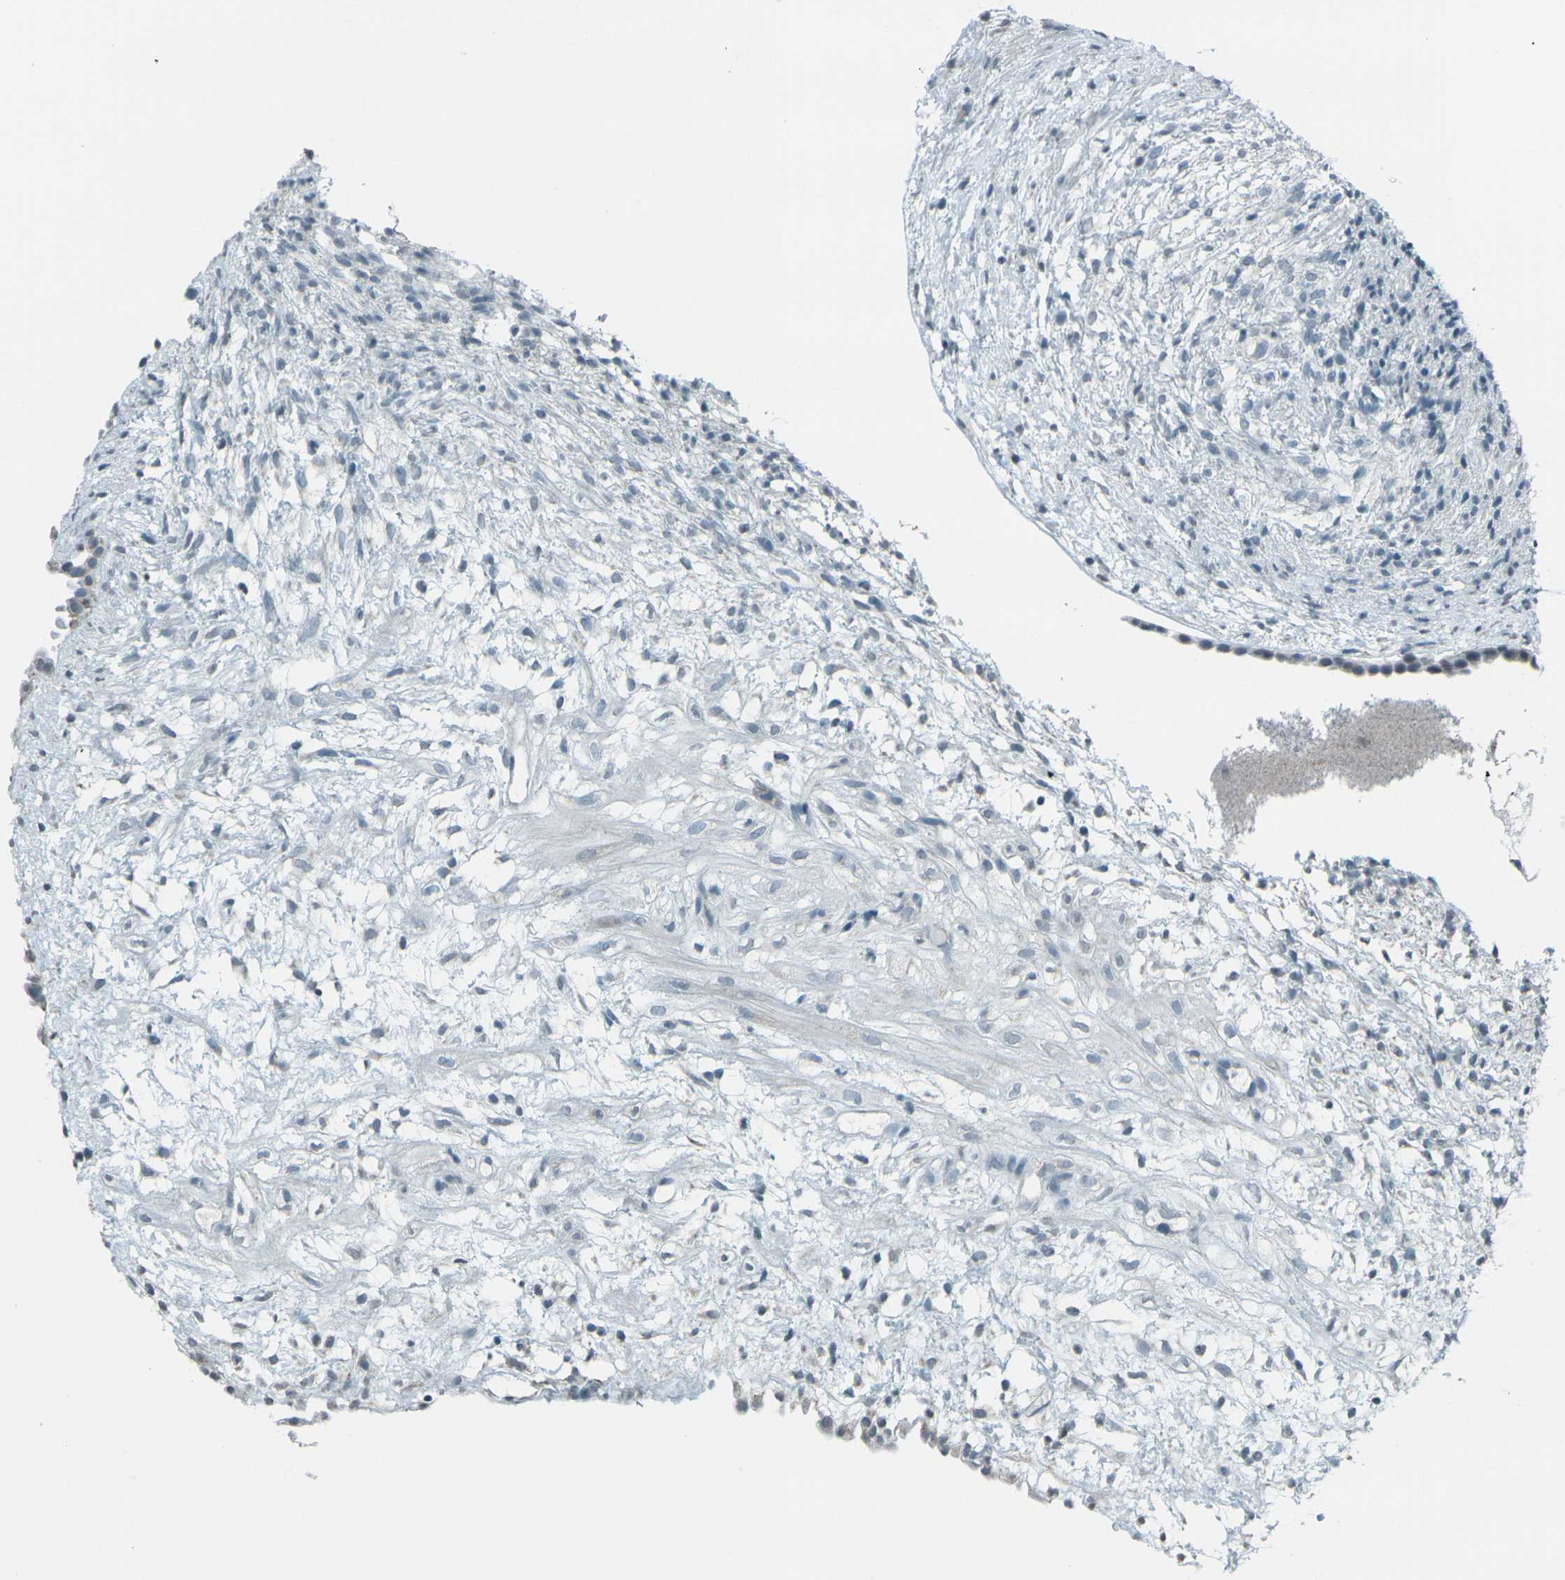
{"staining": {"intensity": "negative", "quantity": "none", "location": "none"}, "tissue": "ovary", "cell_type": "Ovarian stroma cells", "image_type": "normal", "snomed": [{"axis": "morphology", "description": "Normal tissue, NOS"}, {"axis": "morphology", "description": "Cyst, NOS"}, {"axis": "topography", "description": "Ovary"}], "caption": "IHC of benign ovary shows no positivity in ovarian stroma cells.", "gene": "H2BC1", "patient": {"sex": "female", "age": 18}}